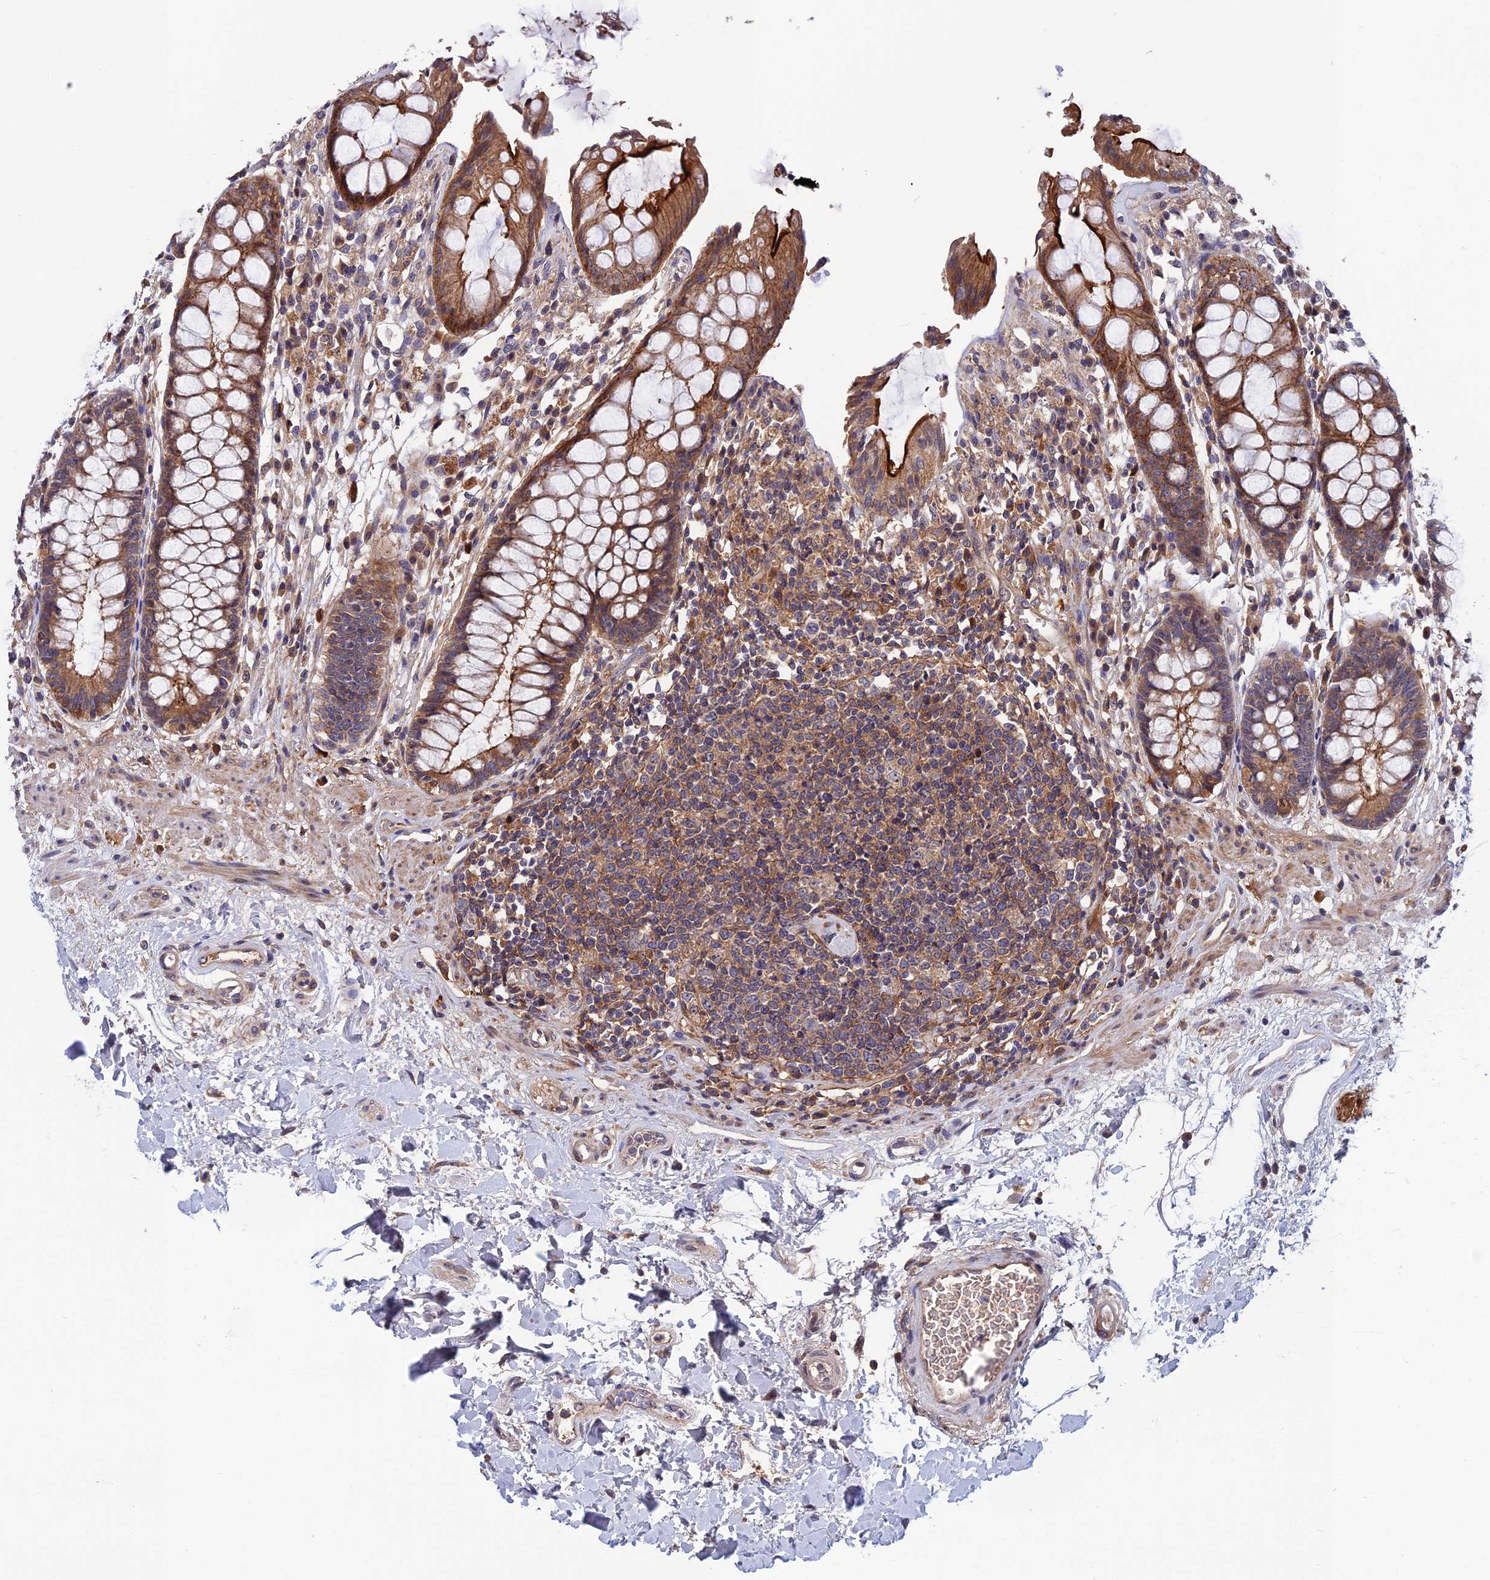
{"staining": {"intensity": "strong", "quantity": ">75%", "location": "cytoplasmic/membranous"}, "tissue": "rectum", "cell_type": "Glandular cells", "image_type": "normal", "snomed": [{"axis": "morphology", "description": "Normal tissue, NOS"}, {"axis": "topography", "description": "Rectum"}], "caption": "Glandular cells show strong cytoplasmic/membranous positivity in about >75% of cells in benign rectum. (DAB (3,3'-diaminobenzidine) = brown stain, brightfield microscopy at high magnification).", "gene": "CRACD", "patient": {"sex": "male", "age": 64}}